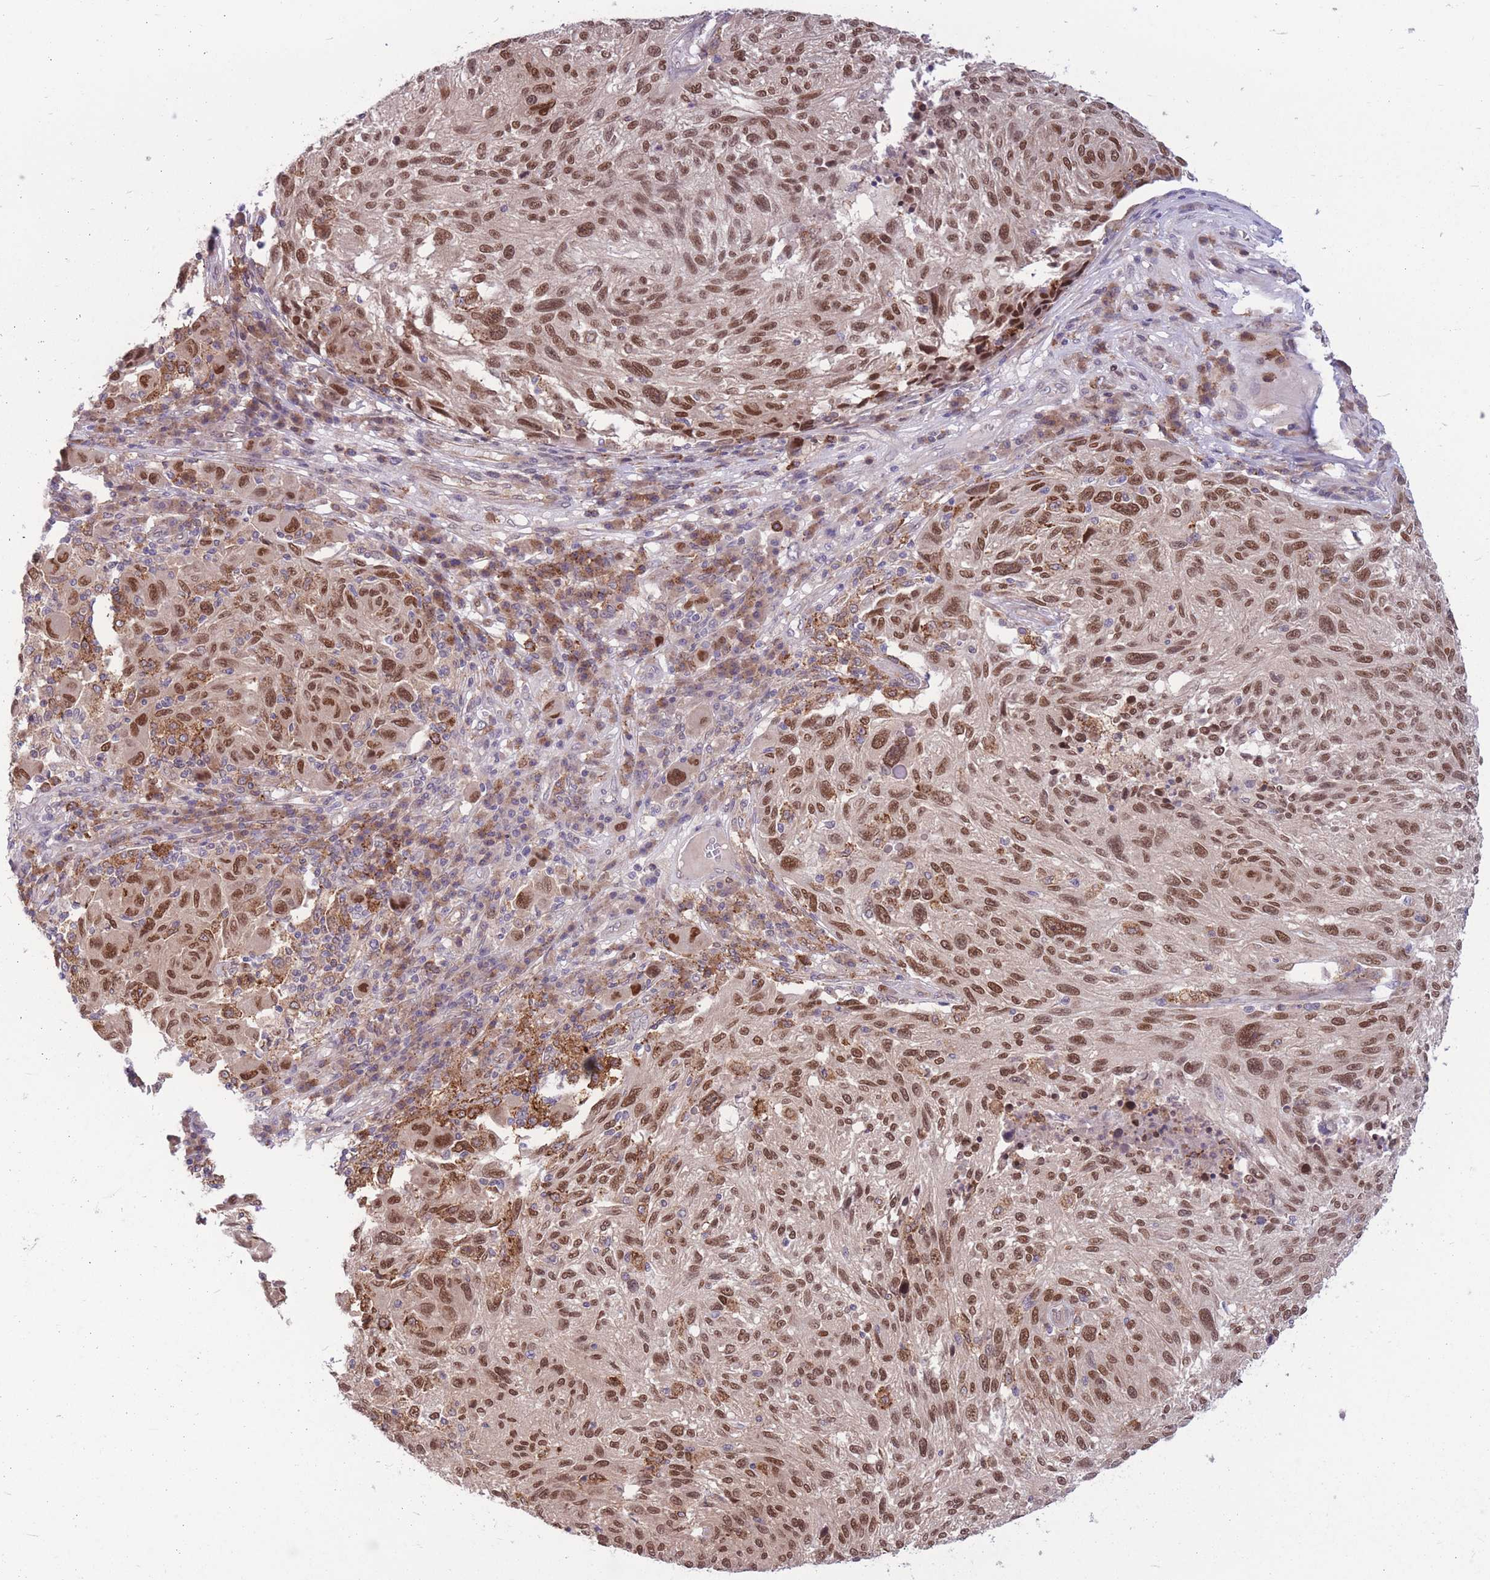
{"staining": {"intensity": "moderate", "quantity": ">75%", "location": "nuclear"}, "tissue": "melanoma", "cell_type": "Tumor cells", "image_type": "cancer", "snomed": [{"axis": "morphology", "description": "Malignant melanoma, NOS"}, {"axis": "topography", "description": "Skin"}], "caption": "DAB immunohistochemical staining of human melanoma displays moderate nuclear protein expression in approximately >75% of tumor cells. (DAB (3,3'-diaminobenzidine) IHC with brightfield microscopy, high magnification).", "gene": "TCF20", "patient": {"sex": "male", "age": 53}}